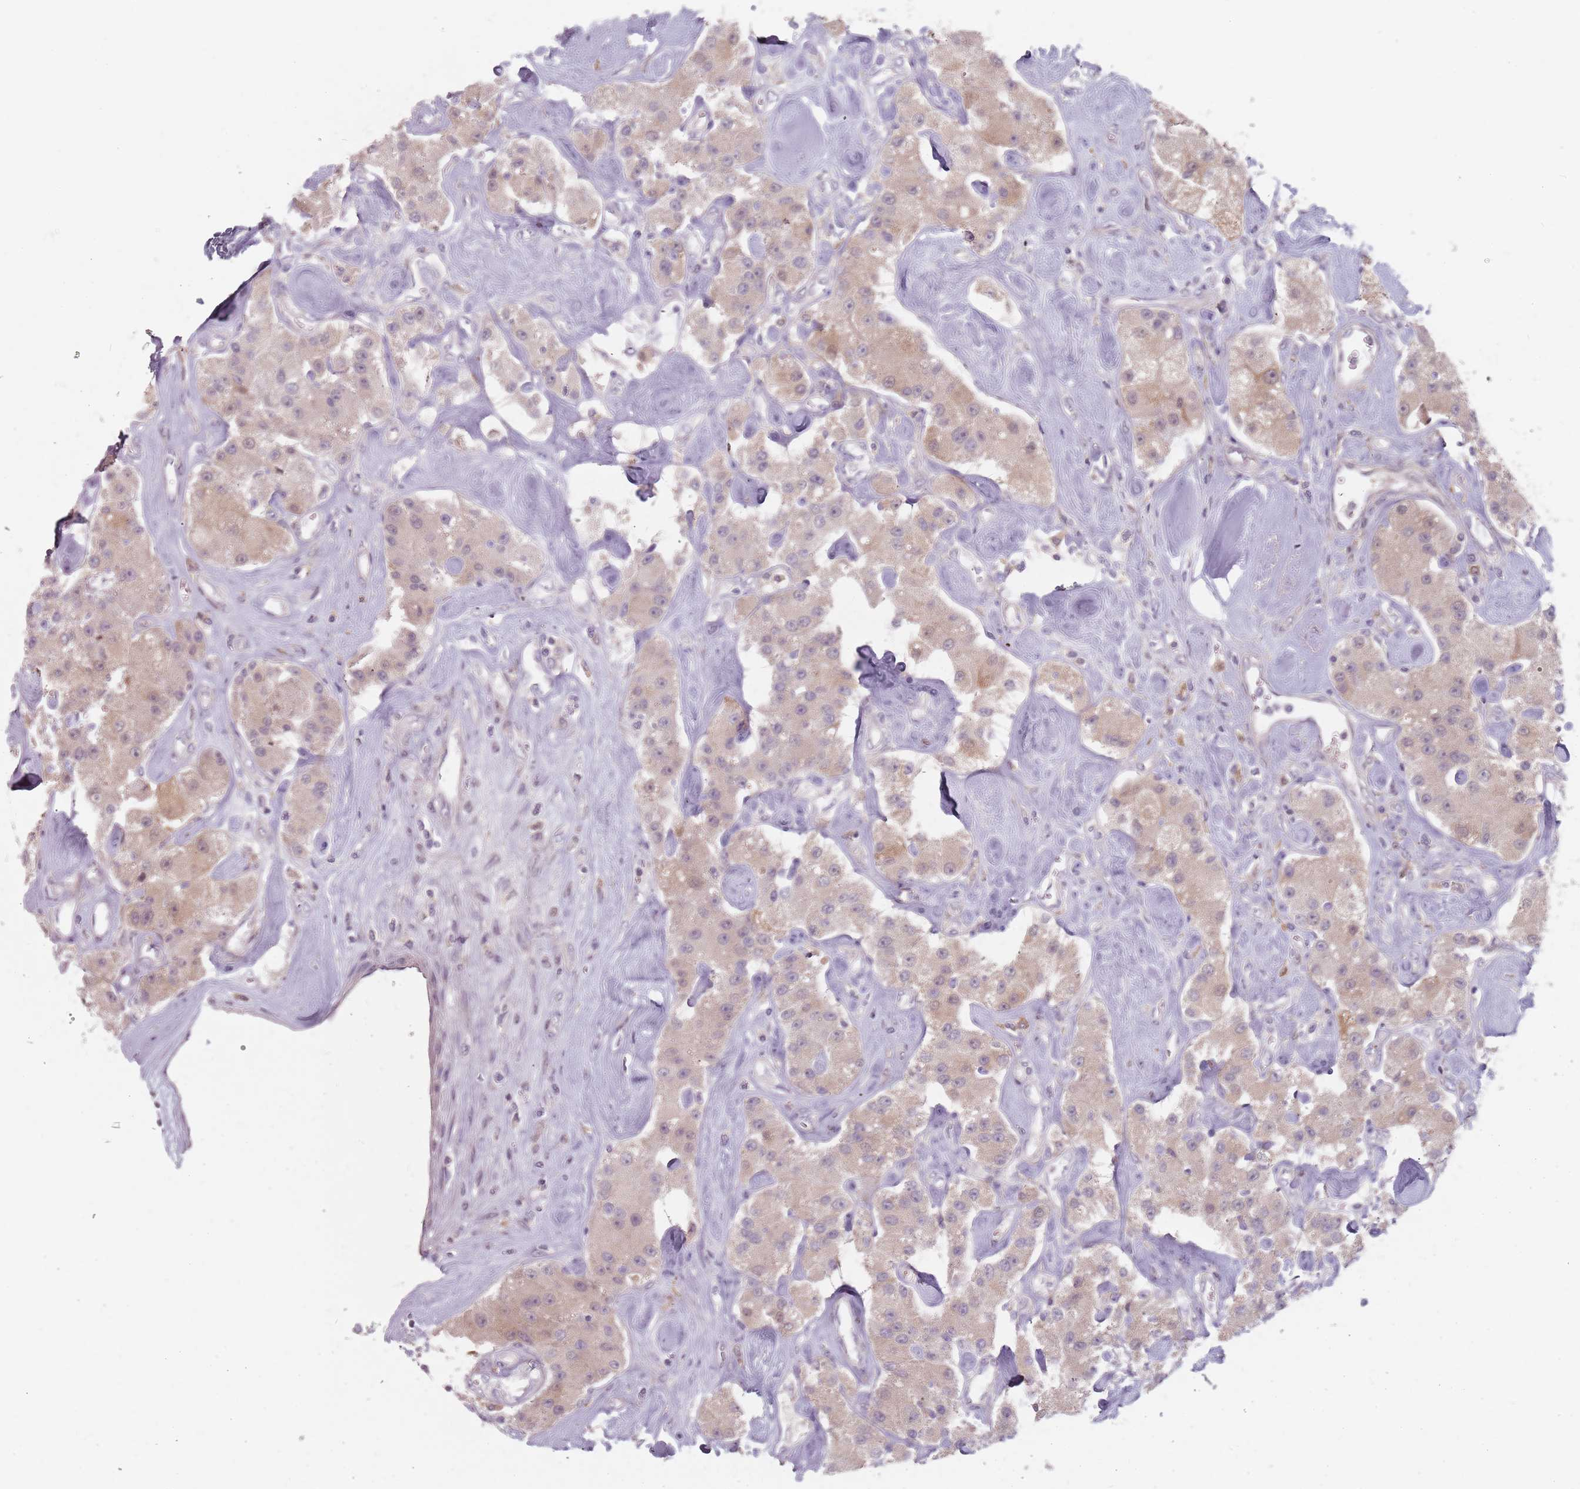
{"staining": {"intensity": "weak", "quantity": "<25%", "location": "cytoplasmic/membranous"}, "tissue": "carcinoid", "cell_type": "Tumor cells", "image_type": "cancer", "snomed": [{"axis": "morphology", "description": "Carcinoid, malignant, NOS"}, {"axis": "topography", "description": "Pancreas"}], "caption": "Tumor cells show no significant expression in carcinoid.", "gene": "NAXE", "patient": {"sex": "male", "age": 41}}